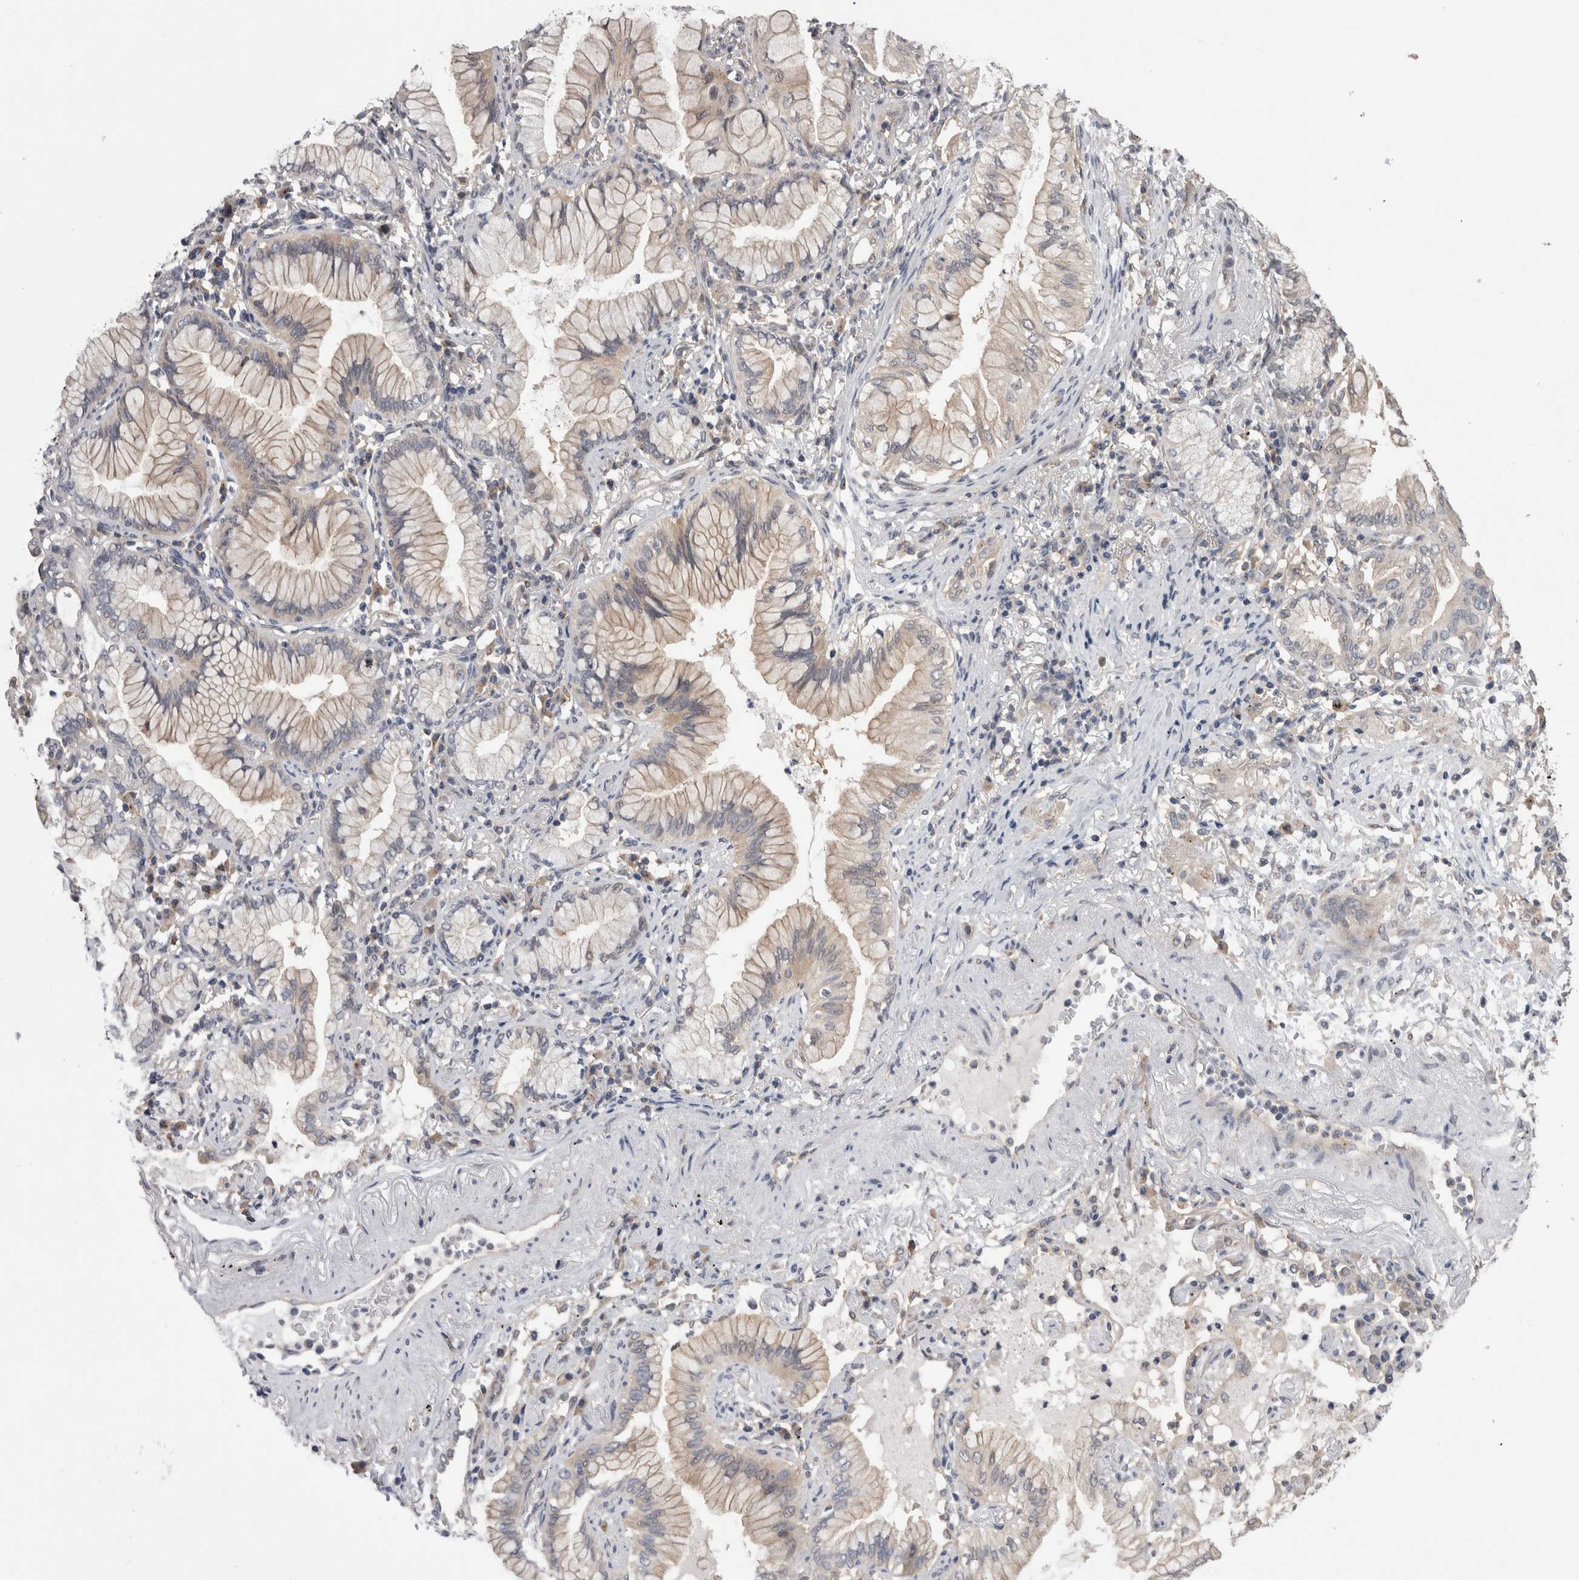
{"staining": {"intensity": "weak", "quantity": ">75%", "location": "cytoplasmic/membranous"}, "tissue": "lung cancer", "cell_type": "Tumor cells", "image_type": "cancer", "snomed": [{"axis": "morphology", "description": "Adenocarcinoma, NOS"}, {"axis": "topography", "description": "Lung"}], "caption": "A brown stain shows weak cytoplasmic/membranous staining of a protein in lung cancer tumor cells.", "gene": "DCTN6", "patient": {"sex": "female", "age": 70}}